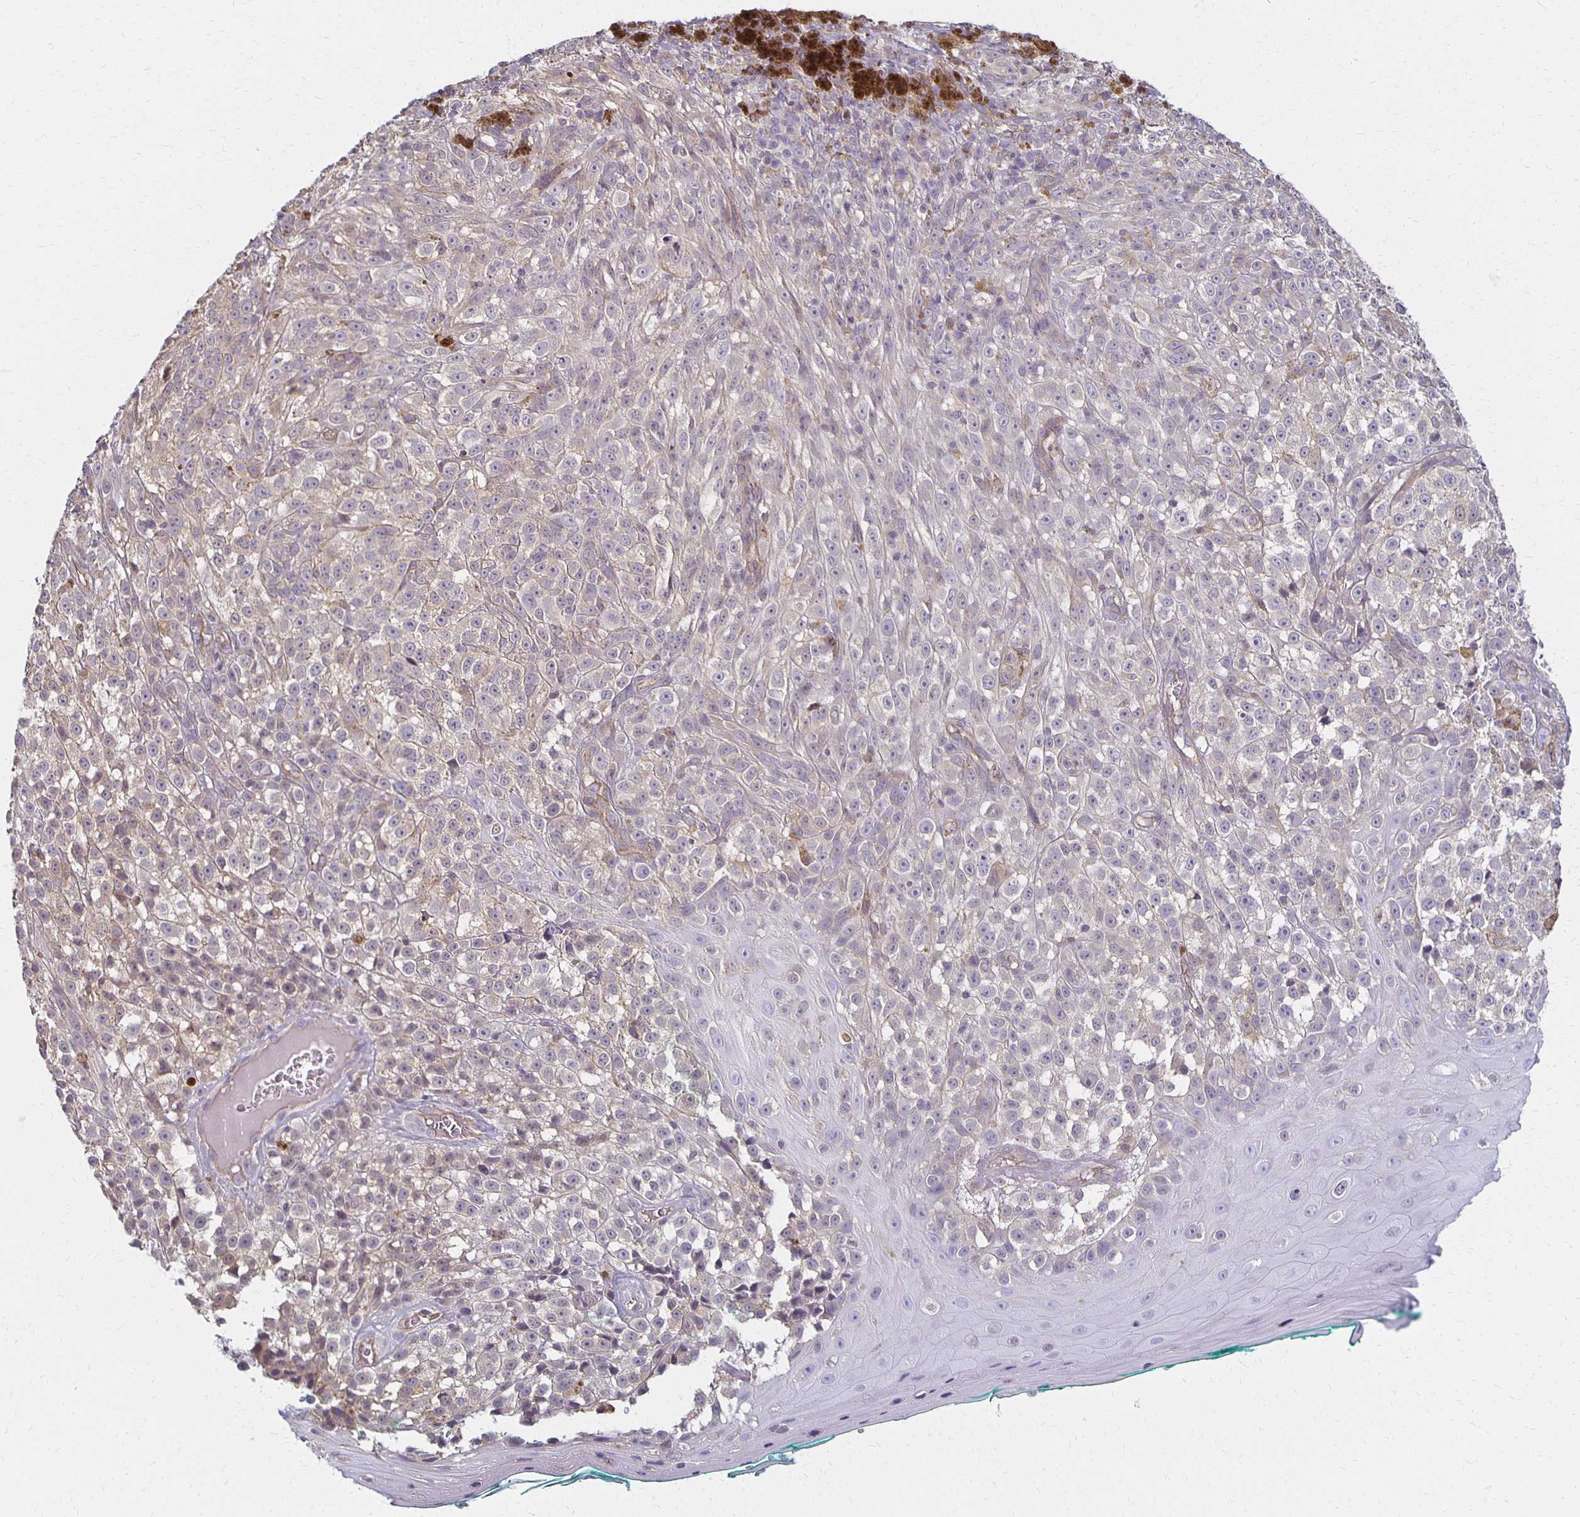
{"staining": {"intensity": "negative", "quantity": "none", "location": "none"}, "tissue": "melanoma", "cell_type": "Tumor cells", "image_type": "cancer", "snomed": [{"axis": "morphology", "description": "Malignant melanoma, NOS"}, {"axis": "topography", "description": "Skin"}], "caption": "Human melanoma stained for a protein using IHC shows no positivity in tumor cells.", "gene": "GPX4", "patient": {"sex": "male", "age": 79}}